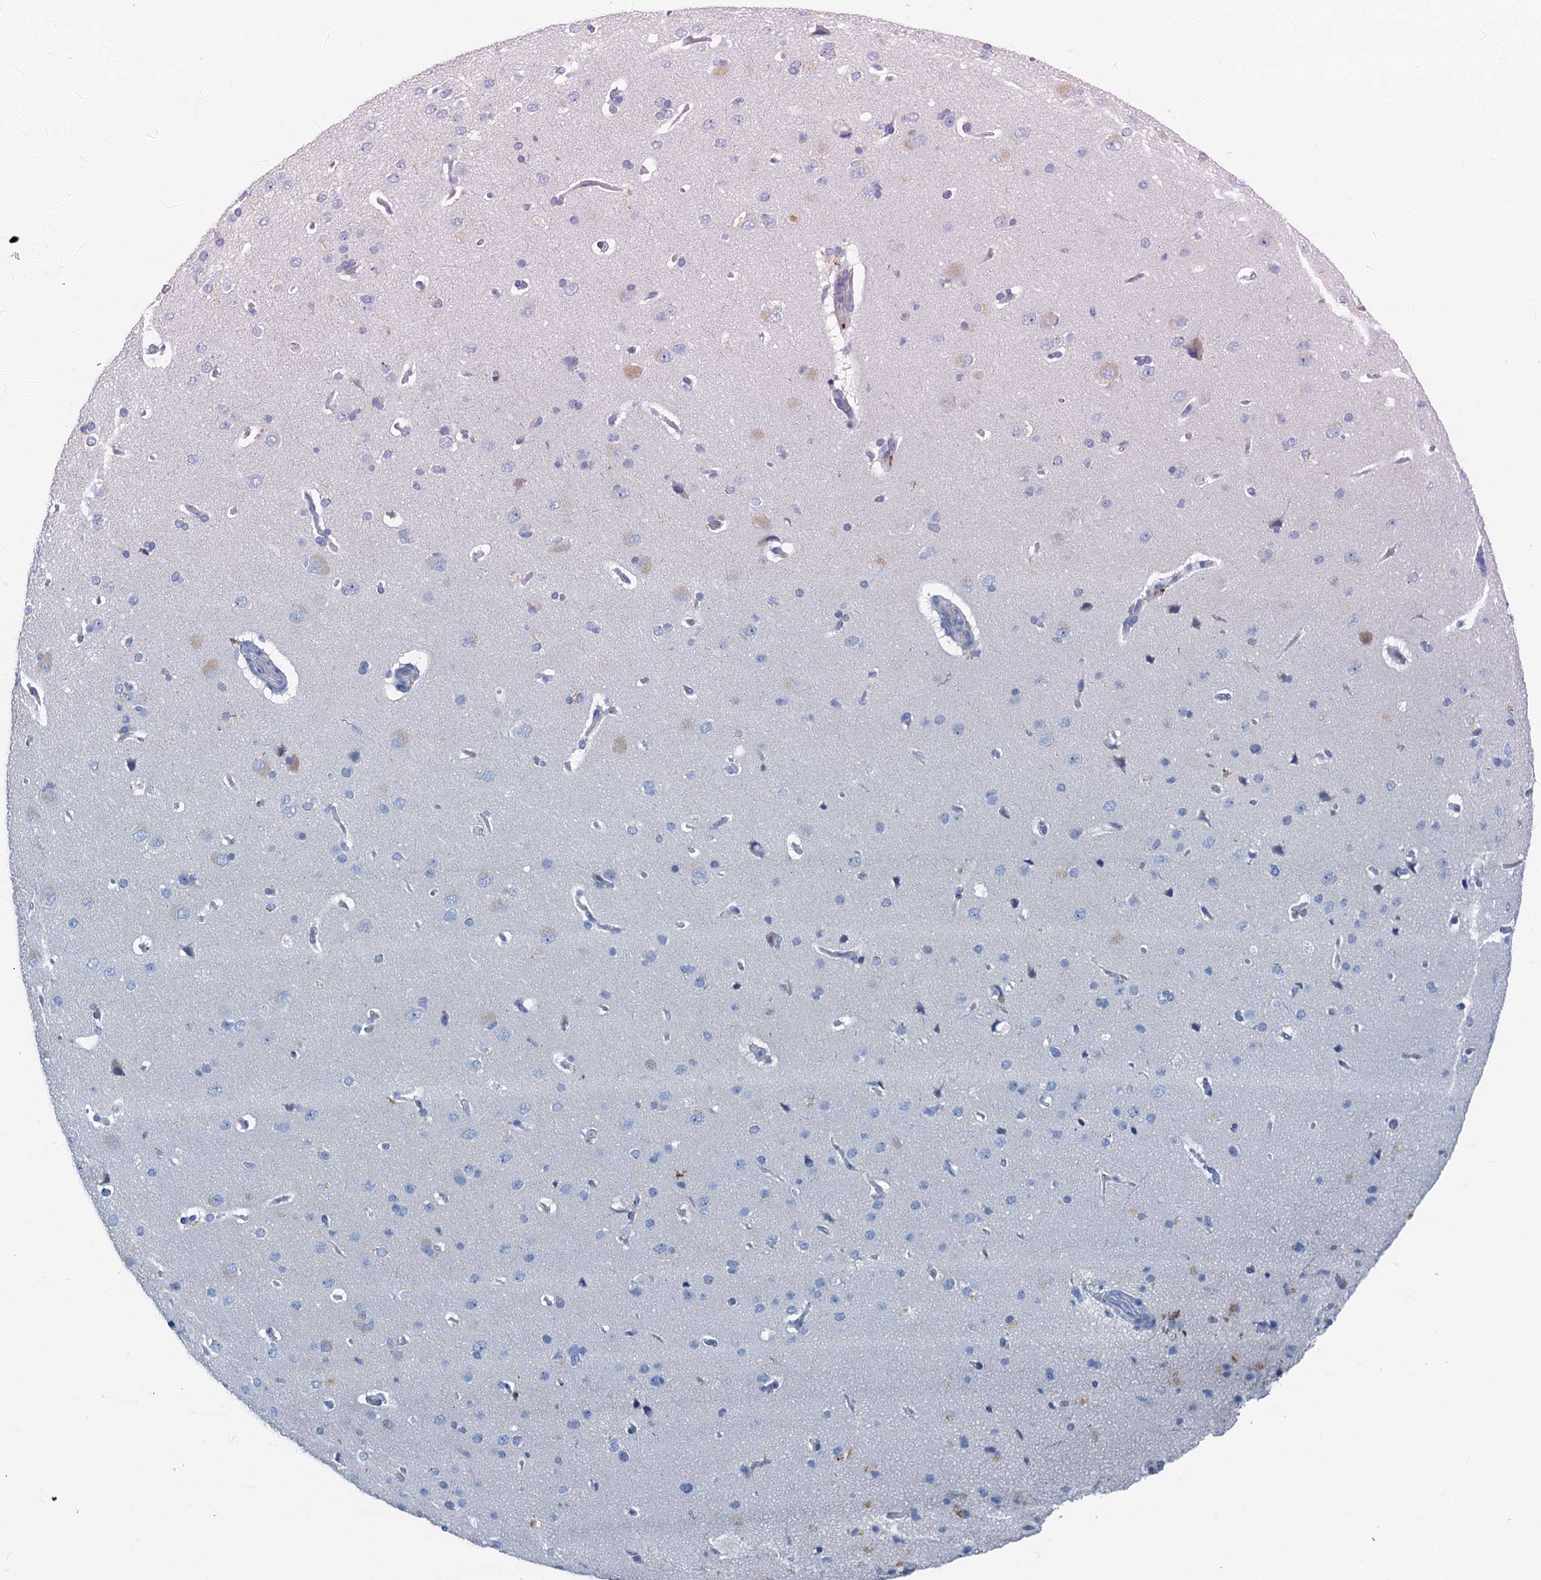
{"staining": {"intensity": "negative", "quantity": "none", "location": "none"}, "tissue": "cerebral cortex", "cell_type": "Endothelial cells", "image_type": "normal", "snomed": [{"axis": "morphology", "description": "Normal tissue, NOS"}, {"axis": "topography", "description": "Cerebral cortex"}], "caption": "Unremarkable cerebral cortex was stained to show a protein in brown. There is no significant expression in endothelial cells. (Immunohistochemistry, brightfield microscopy, high magnification).", "gene": "LYPD3", "patient": {"sex": "male", "age": 62}}